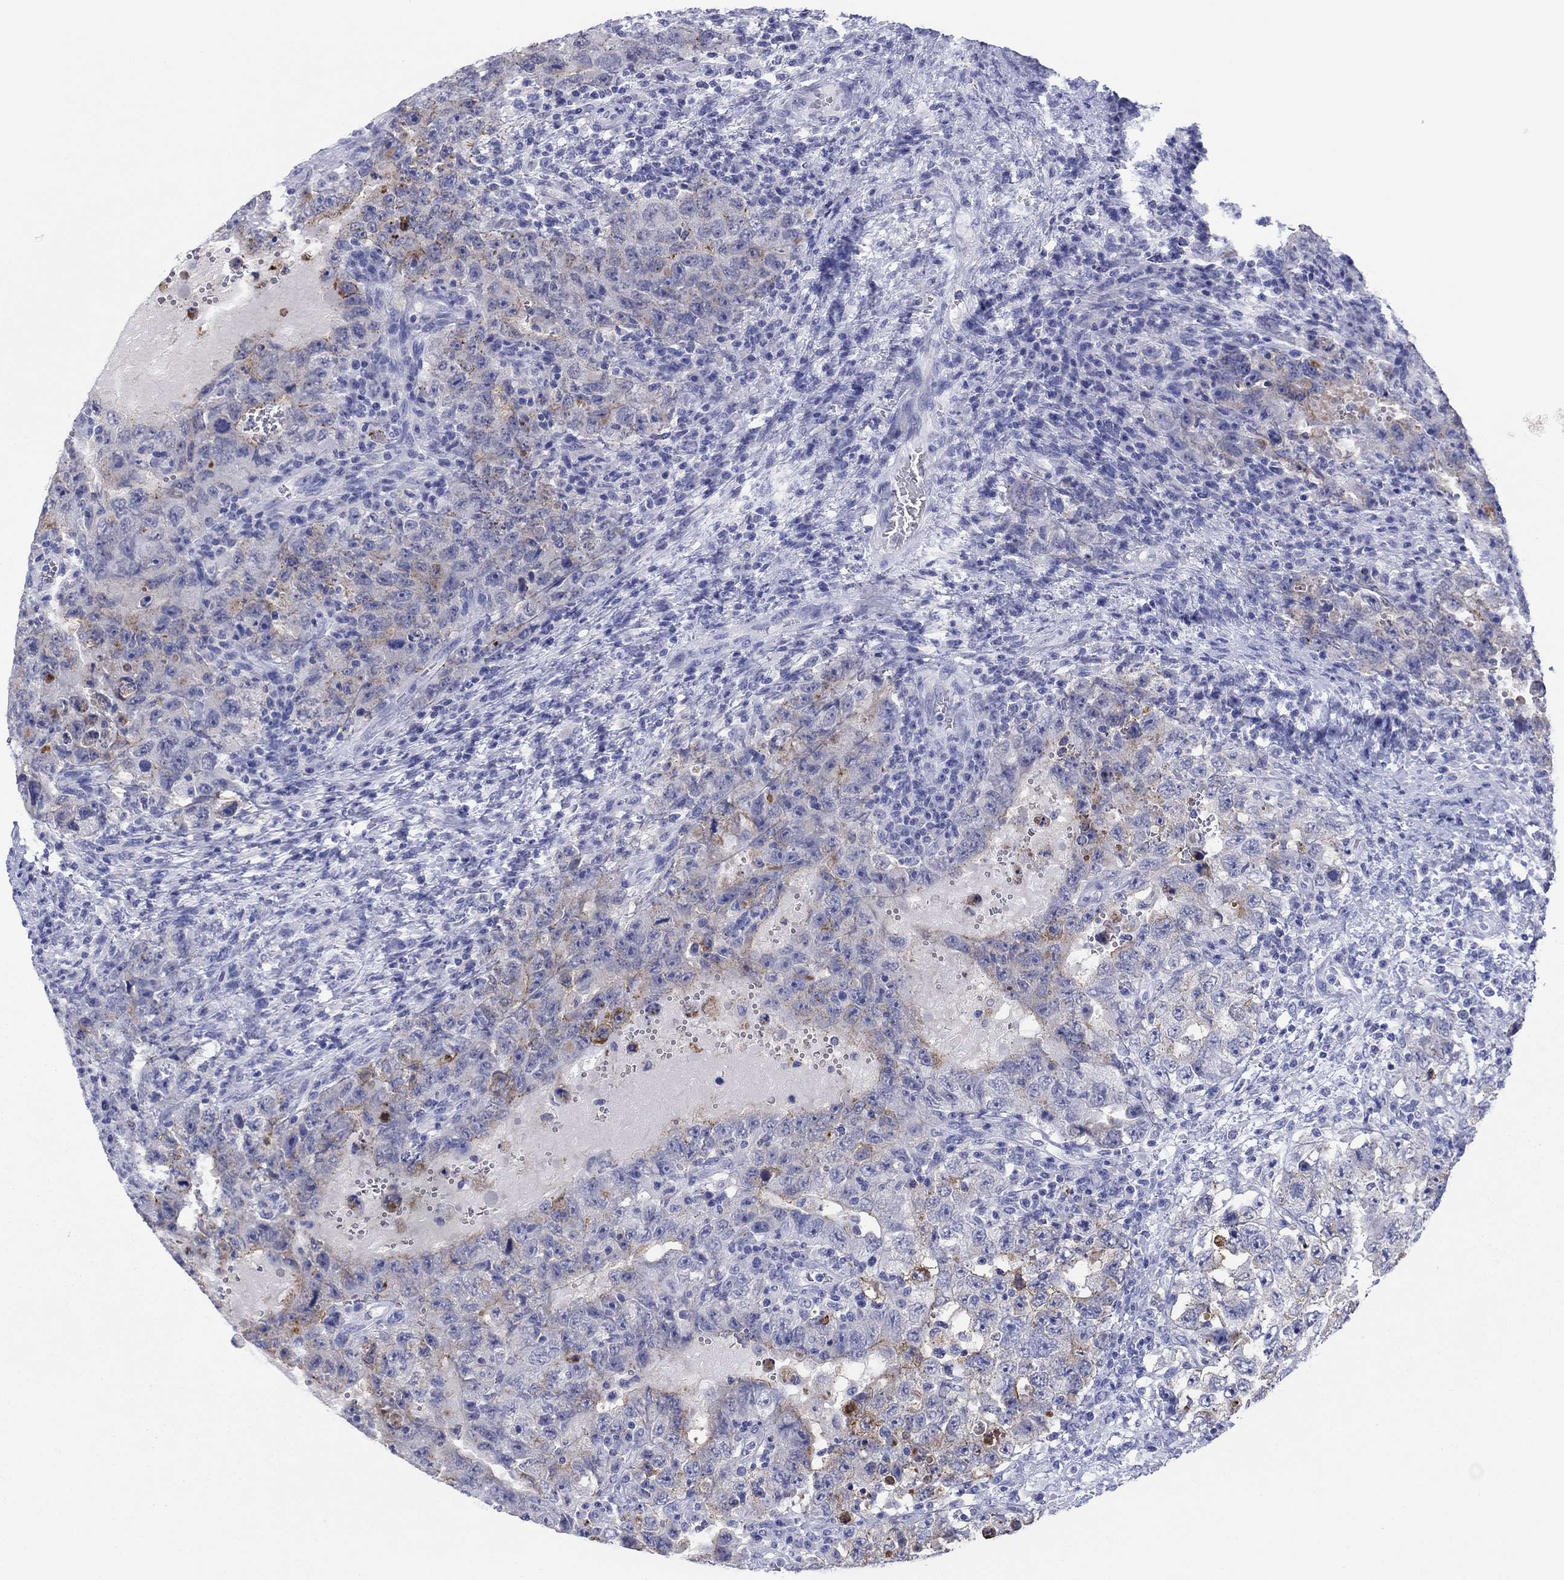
{"staining": {"intensity": "weak", "quantity": "<25%", "location": "cytoplasmic/membranous"}, "tissue": "testis cancer", "cell_type": "Tumor cells", "image_type": "cancer", "snomed": [{"axis": "morphology", "description": "Carcinoma, Embryonal, NOS"}, {"axis": "topography", "description": "Testis"}], "caption": "This is a photomicrograph of immunohistochemistry staining of testis cancer (embryonal carcinoma), which shows no staining in tumor cells.", "gene": "ERICH3", "patient": {"sex": "male", "age": 26}}